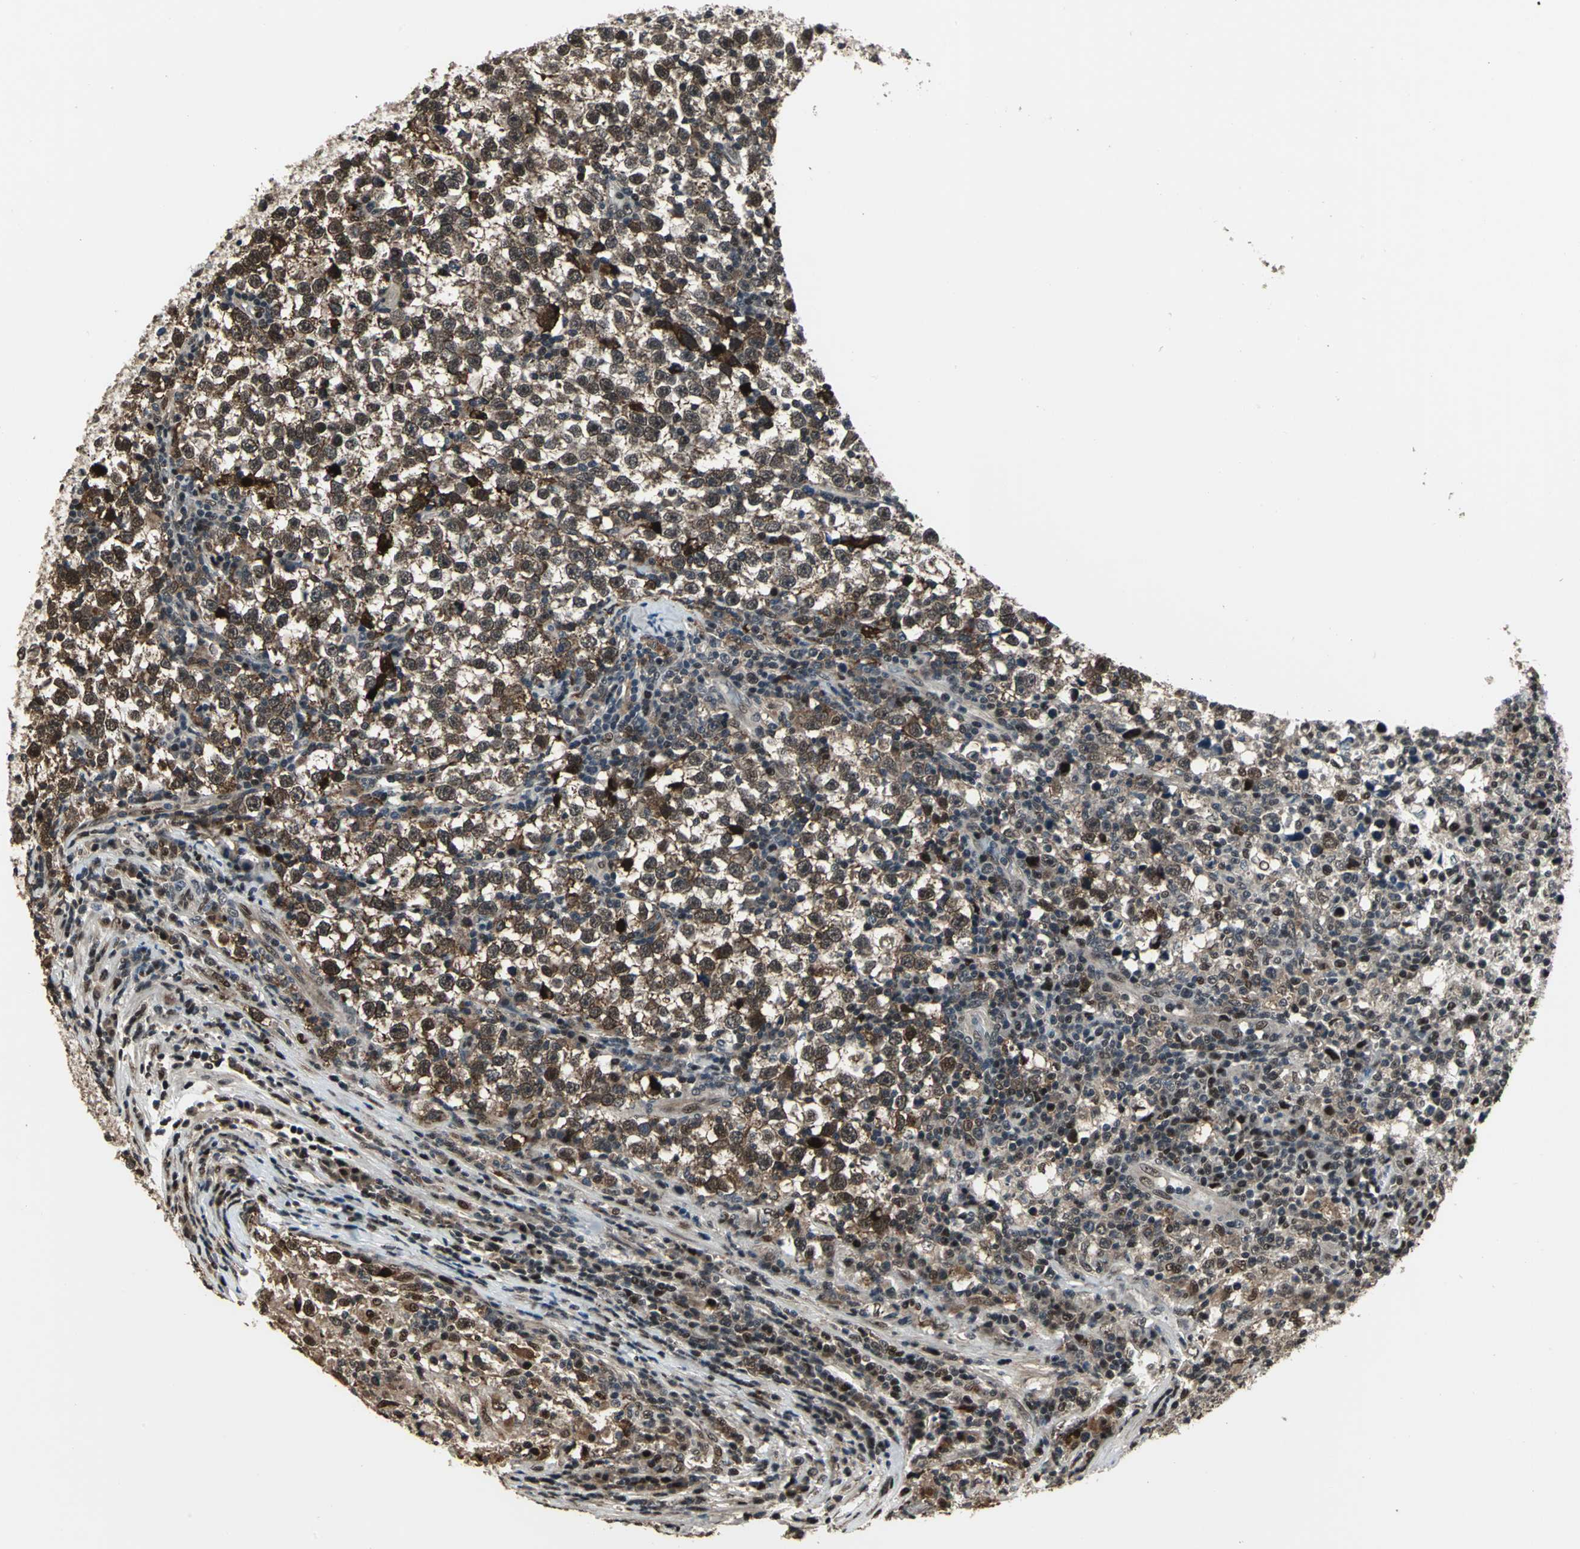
{"staining": {"intensity": "moderate", "quantity": ">75%", "location": "nuclear"}, "tissue": "testis cancer", "cell_type": "Tumor cells", "image_type": "cancer", "snomed": [{"axis": "morphology", "description": "Seminoma, NOS"}, {"axis": "topography", "description": "Testis"}], "caption": "Protein staining of testis cancer (seminoma) tissue displays moderate nuclear positivity in approximately >75% of tumor cells.", "gene": "MIS18BP1", "patient": {"sex": "male", "age": 43}}